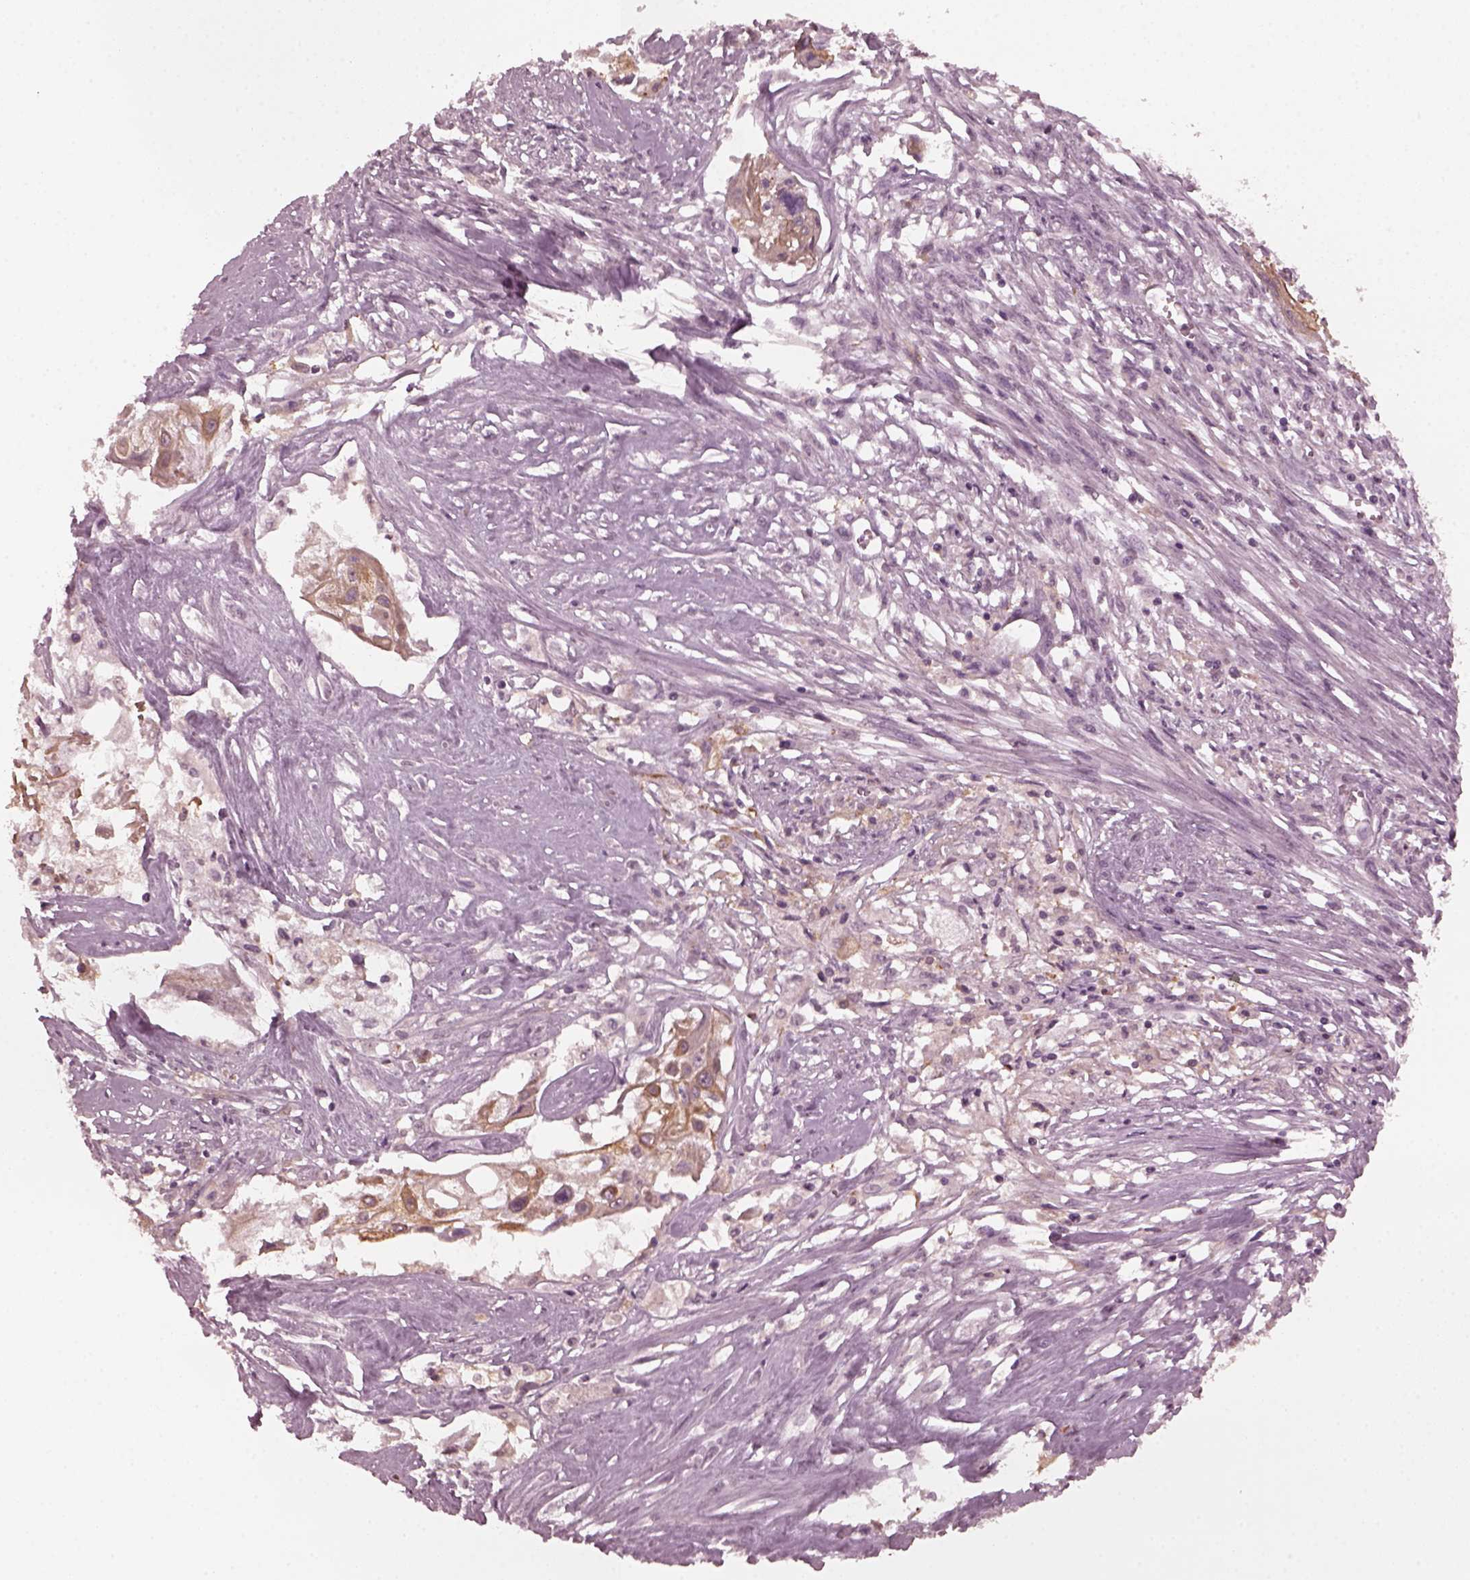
{"staining": {"intensity": "moderate", "quantity": ">75%", "location": "cytoplasmic/membranous"}, "tissue": "cervical cancer", "cell_type": "Tumor cells", "image_type": "cancer", "snomed": [{"axis": "morphology", "description": "Squamous cell carcinoma, NOS"}, {"axis": "topography", "description": "Cervix"}], "caption": "Brown immunohistochemical staining in human squamous cell carcinoma (cervical) demonstrates moderate cytoplasmic/membranous expression in approximately >75% of tumor cells. (brown staining indicates protein expression, while blue staining denotes nuclei).", "gene": "KRT79", "patient": {"sex": "female", "age": 49}}